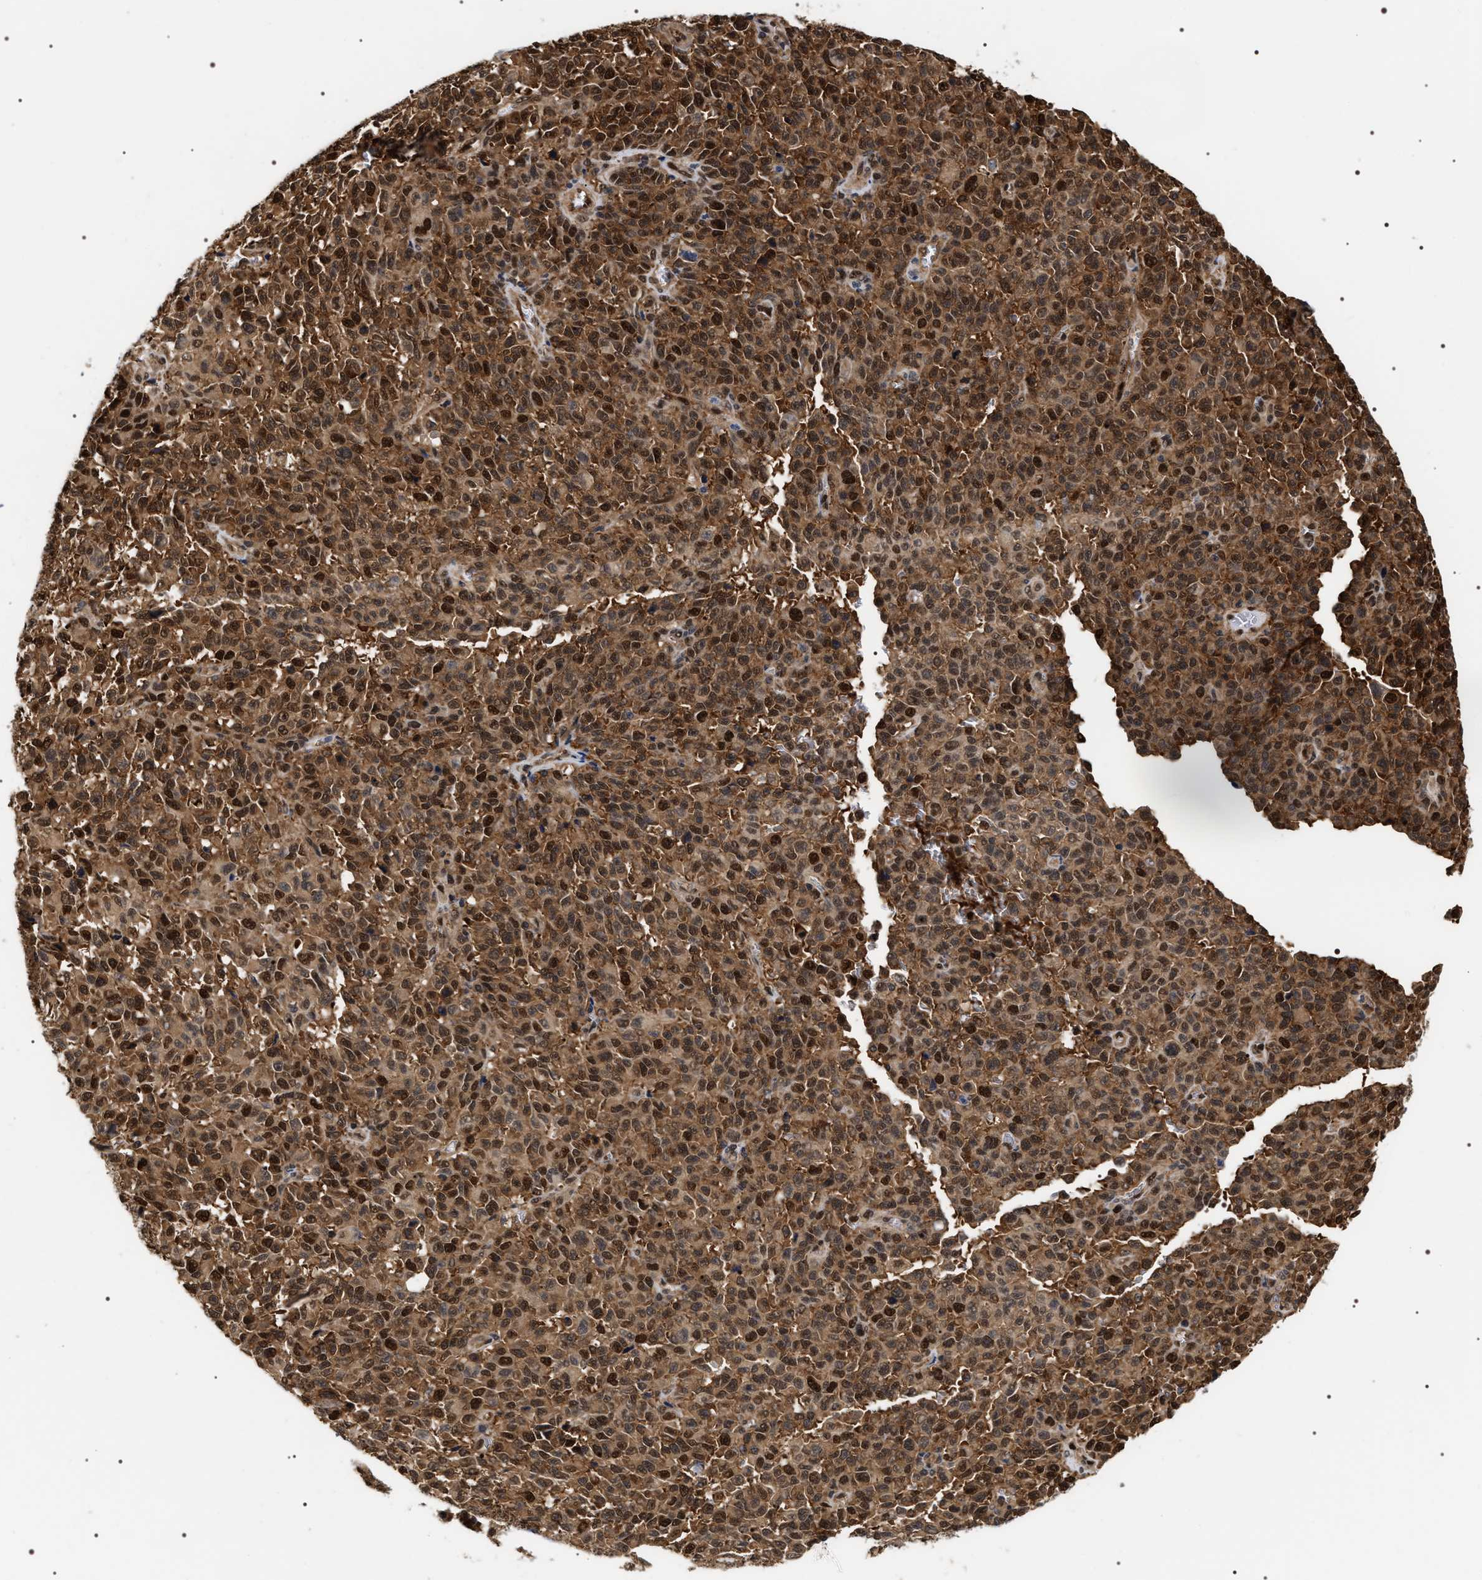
{"staining": {"intensity": "strong", "quantity": ">75%", "location": "cytoplasmic/membranous,nuclear"}, "tissue": "melanoma", "cell_type": "Tumor cells", "image_type": "cancer", "snomed": [{"axis": "morphology", "description": "Malignant melanoma, NOS"}, {"axis": "topography", "description": "Skin"}], "caption": "The histopathology image demonstrates a brown stain indicating the presence of a protein in the cytoplasmic/membranous and nuclear of tumor cells in malignant melanoma.", "gene": "BAG6", "patient": {"sex": "female", "age": 82}}